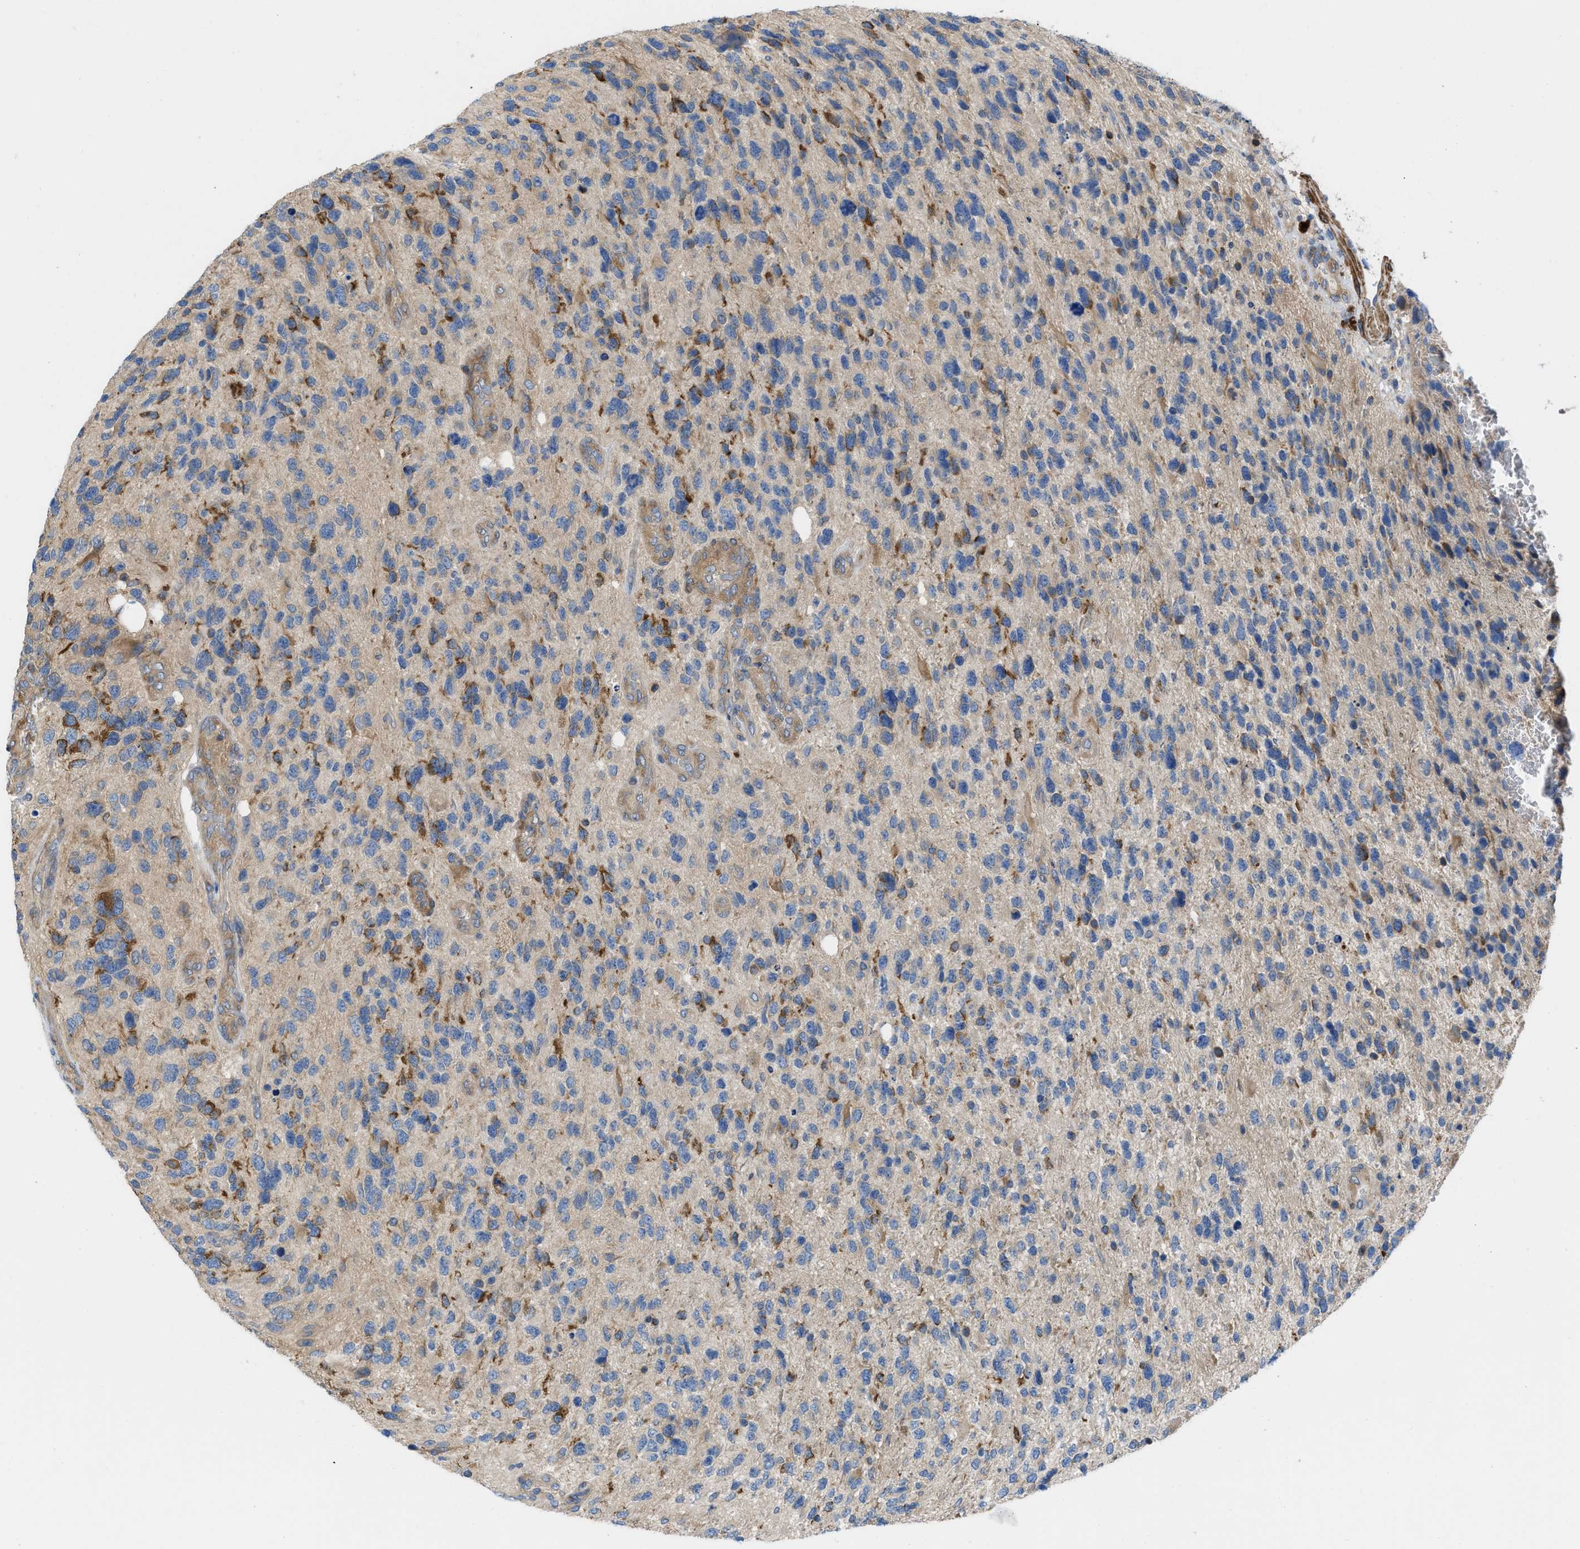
{"staining": {"intensity": "moderate", "quantity": "<25%", "location": "cytoplasmic/membranous"}, "tissue": "glioma", "cell_type": "Tumor cells", "image_type": "cancer", "snomed": [{"axis": "morphology", "description": "Glioma, malignant, High grade"}, {"axis": "topography", "description": "Brain"}], "caption": "DAB (3,3'-diaminobenzidine) immunohistochemical staining of glioma displays moderate cytoplasmic/membranous protein expression in about <25% of tumor cells. Immunohistochemistry stains the protein of interest in brown and the nuclei are stained blue.", "gene": "CHKB", "patient": {"sex": "female", "age": 58}}